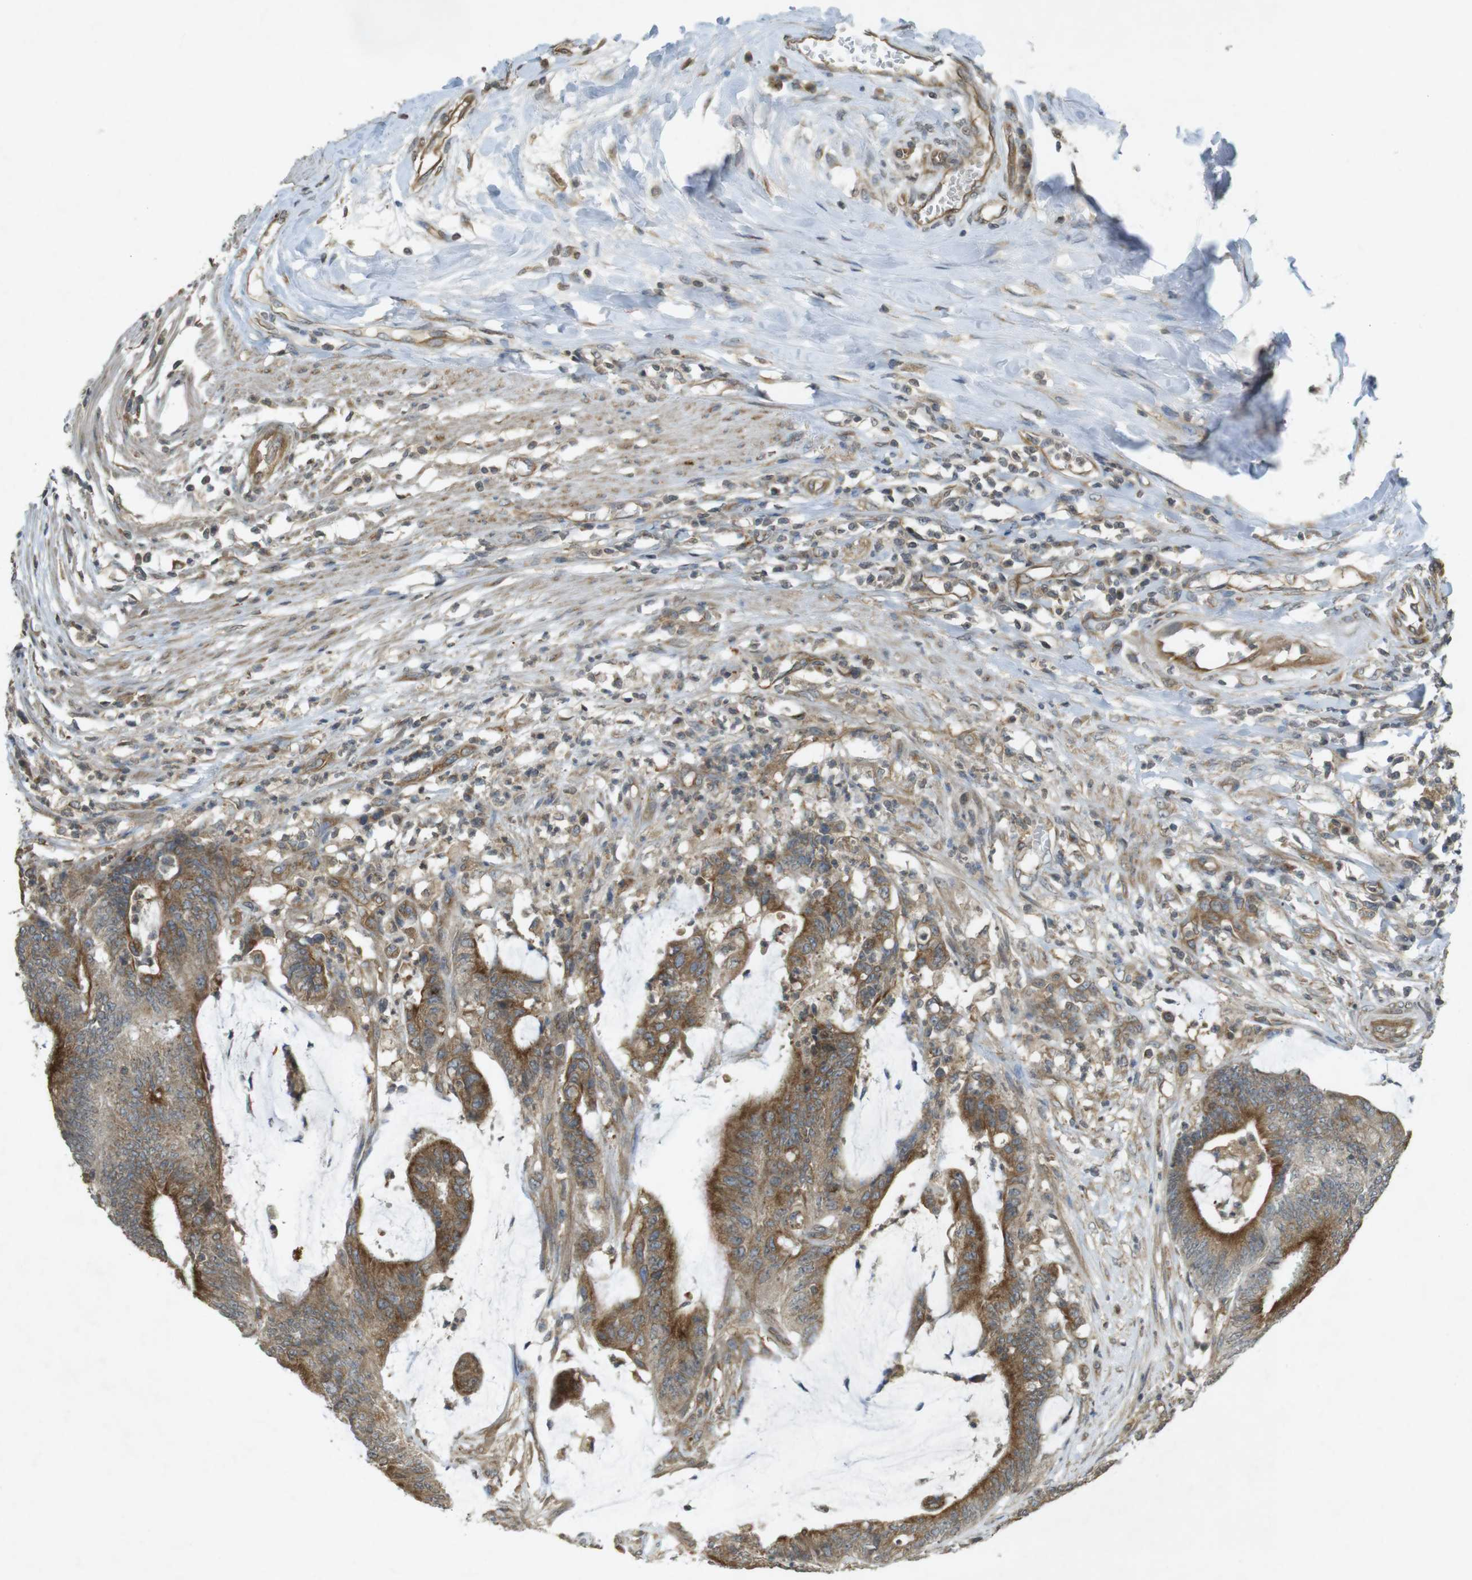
{"staining": {"intensity": "strong", "quantity": ">75%", "location": "cytoplasmic/membranous"}, "tissue": "colorectal cancer", "cell_type": "Tumor cells", "image_type": "cancer", "snomed": [{"axis": "morphology", "description": "Adenocarcinoma, NOS"}, {"axis": "topography", "description": "Rectum"}], "caption": "Colorectal cancer tissue demonstrates strong cytoplasmic/membranous staining in approximately >75% of tumor cells", "gene": "KIF5B", "patient": {"sex": "female", "age": 66}}